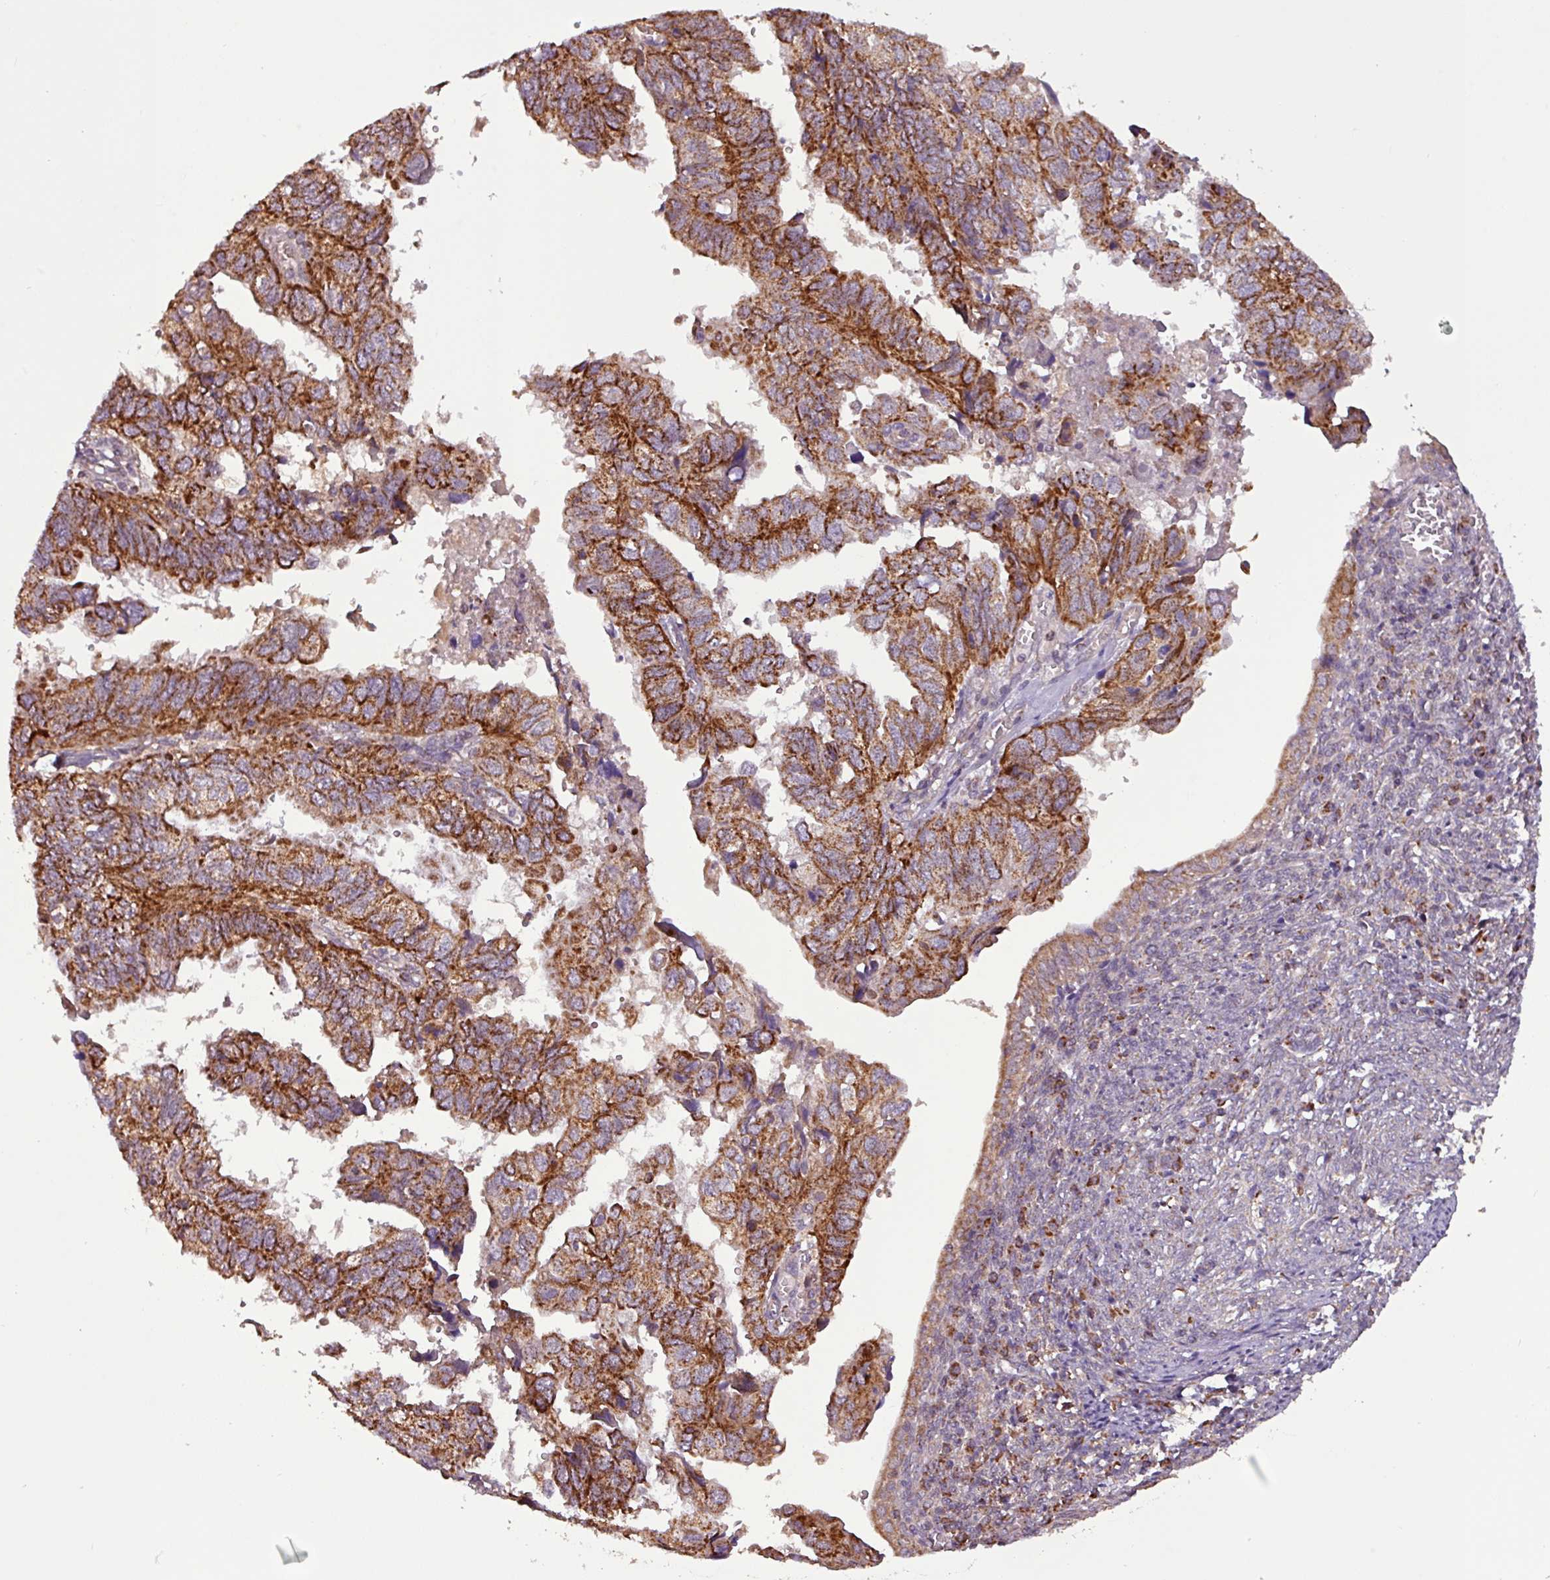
{"staining": {"intensity": "strong", "quantity": ">75%", "location": "cytoplasmic/membranous"}, "tissue": "endometrial cancer", "cell_type": "Tumor cells", "image_type": "cancer", "snomed": [{"axis": "morphology", "description": "Adenocarcinoma, NOS"}, {"axis": "topography", "description": "Uterus"}], "caption": "Tumor cells exhibit strong cytoplasmic/membranous positivity in about >75% of cells in endometrial cancer (adenocarcinoma). The staining was performed using DAB, with brown indicating positive protein expression. Nuclei are stained blue with hematoxylin.", "gene": "MCTP2", "patient": {"sex": "female", "age": 77}}